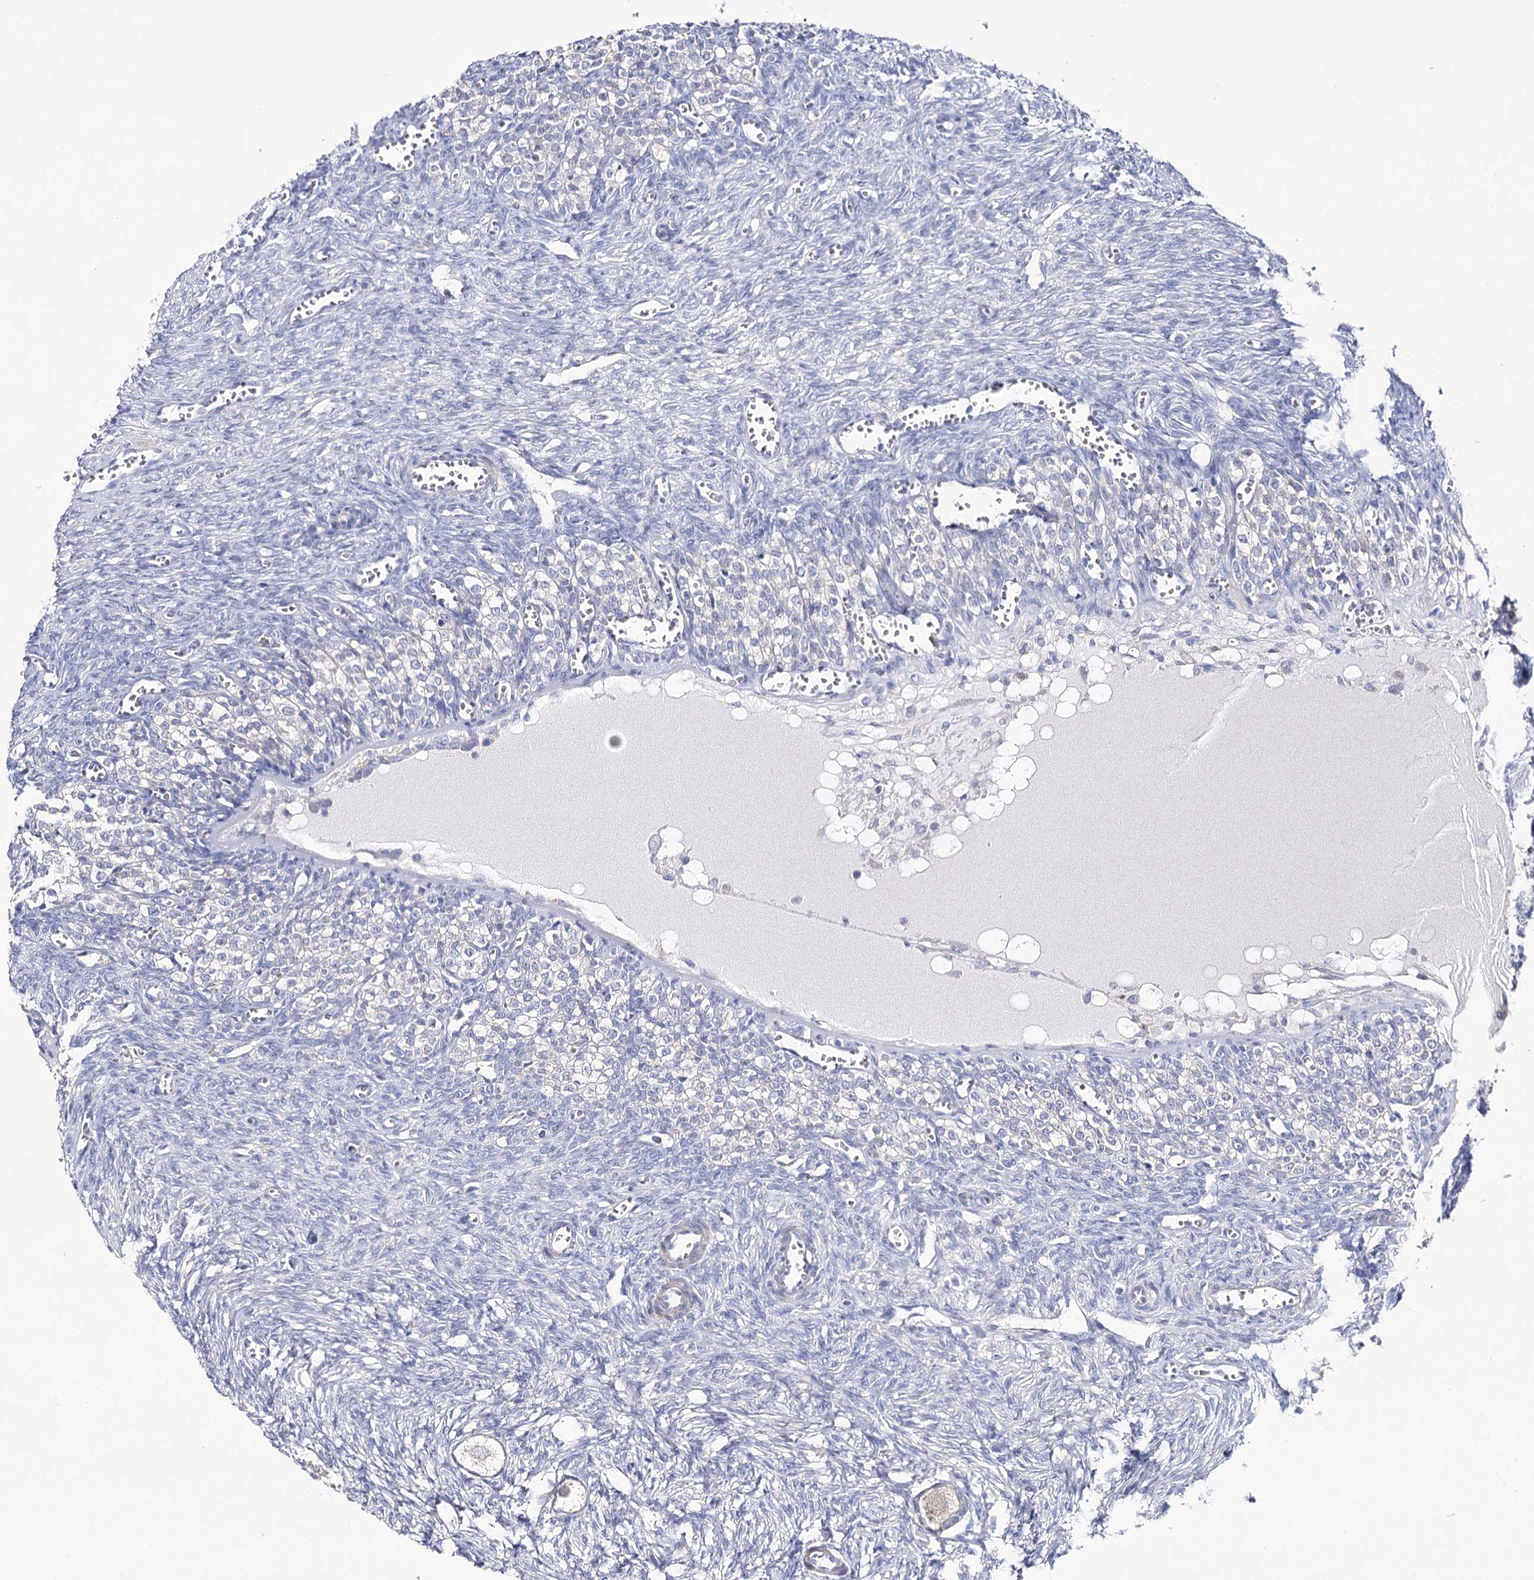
{"staining": {"intensity": "negative", "quantity": "none", "location": "none"}, "tissue": "ovary", "cell_type": "Follicle cells", "image_type": "normal", "snomed": [{"axis": "morphology", "description": "Normal tissue, NOS"}, {"axis": "topography", "description": "Ovary"}], "caption": "Follicle cells show no significant protein staining in benign ovary.", "gene": "NRAP", "patient": {"sex": "female", "age": 27}}